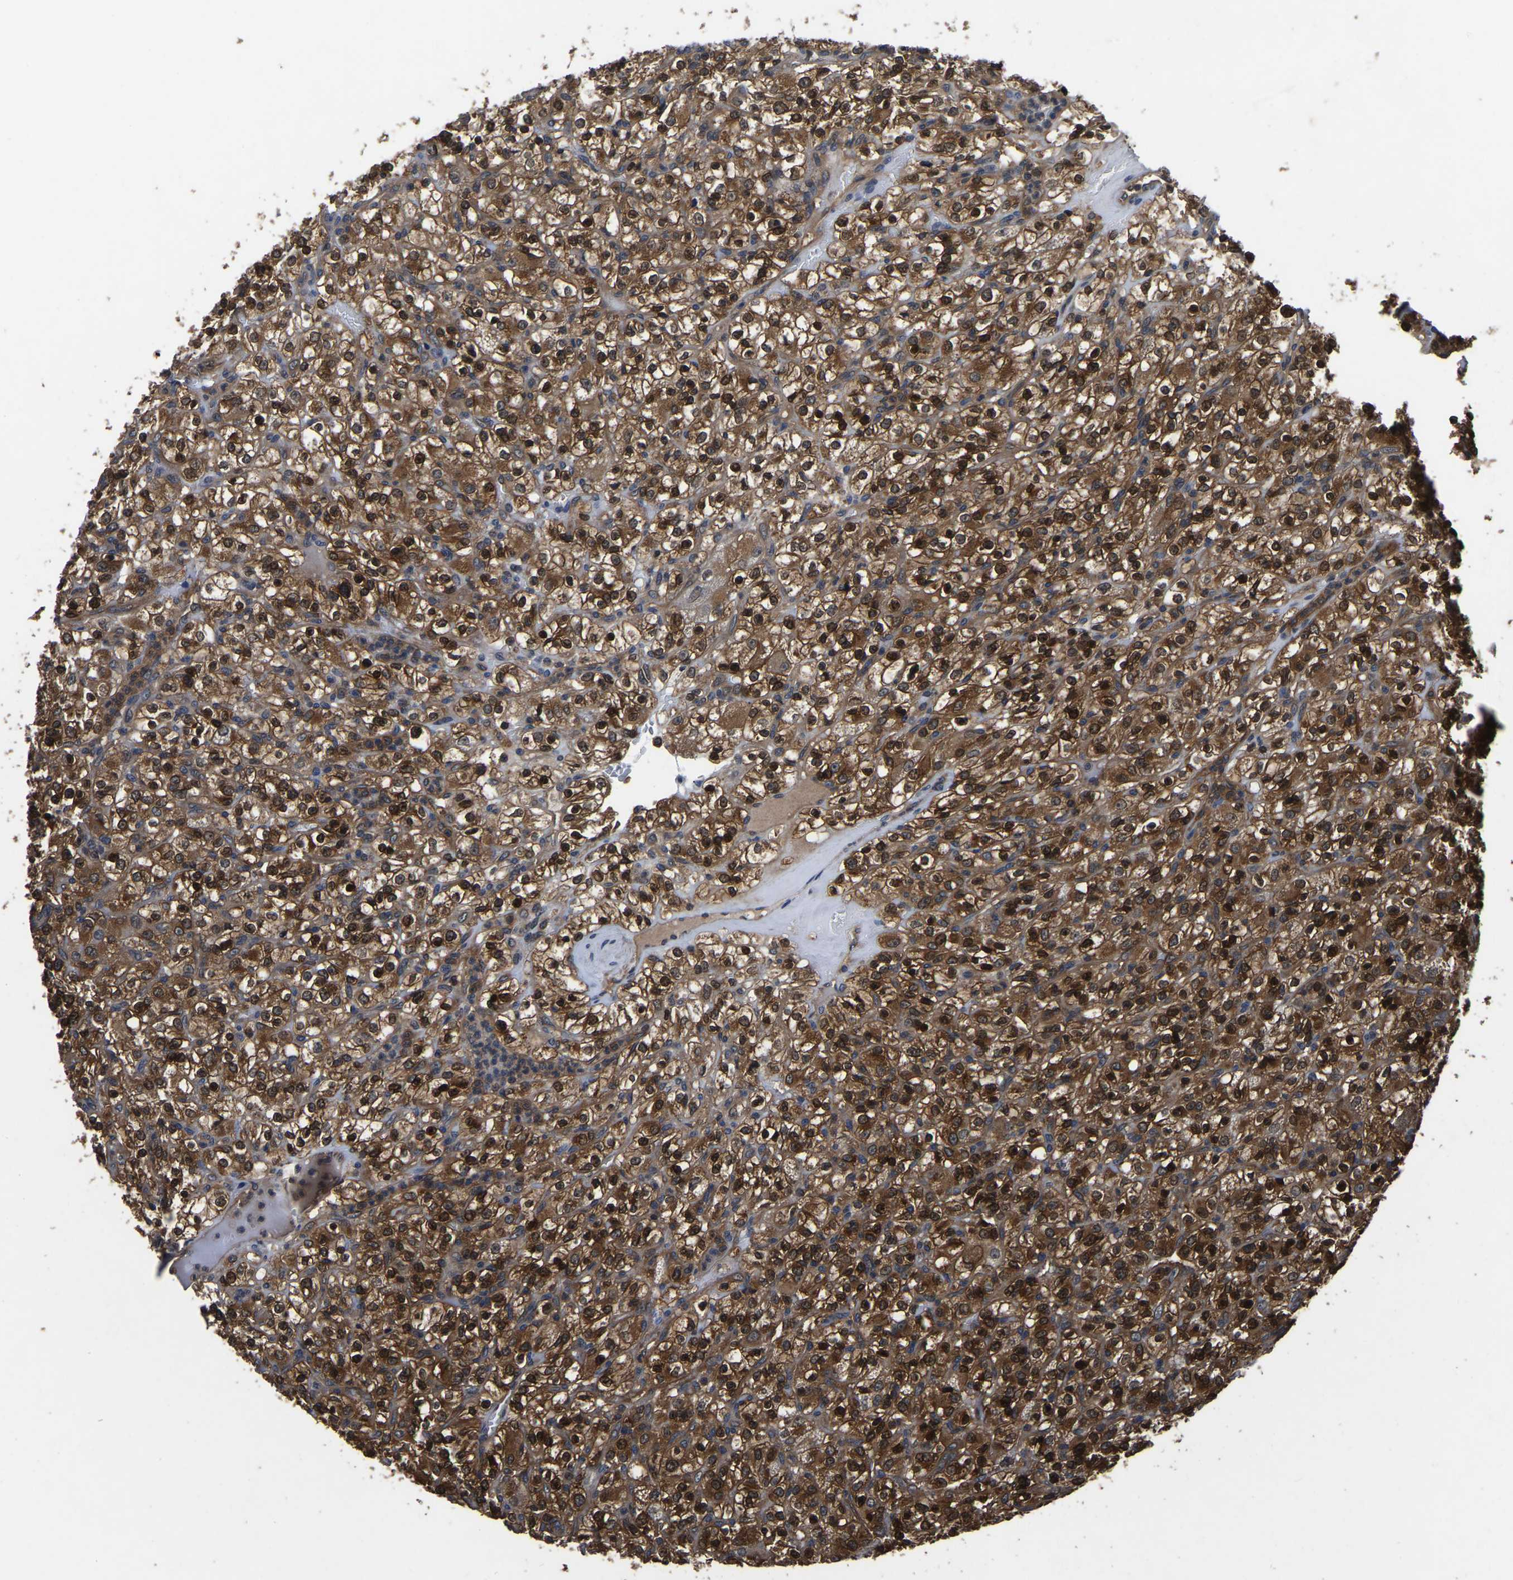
{"staining": {"intensity": "strong", "quantity": ">75%", "location": "cytoplasmic/membranous"}, "tissue": "renal cancer", "cell_type": "Tumor cells", "image_type": "cancer", "snomed": [{"axis": "morphology", "description": "Normal tissue, NOS"}, {"axis": "morphology", "description": "Adenocarcinoma, NOS"}, {"axis": "topography", "description": "Kidney"}], "caption": "Renal cancer (adenocarcinoma) was stained to show a protein in brown. There is high levels of strong cytoplasmic/membranous expression in about >75% of tumor cells.", "gene": "FGD5", "patient": {"sex": "female", "age": 72}}